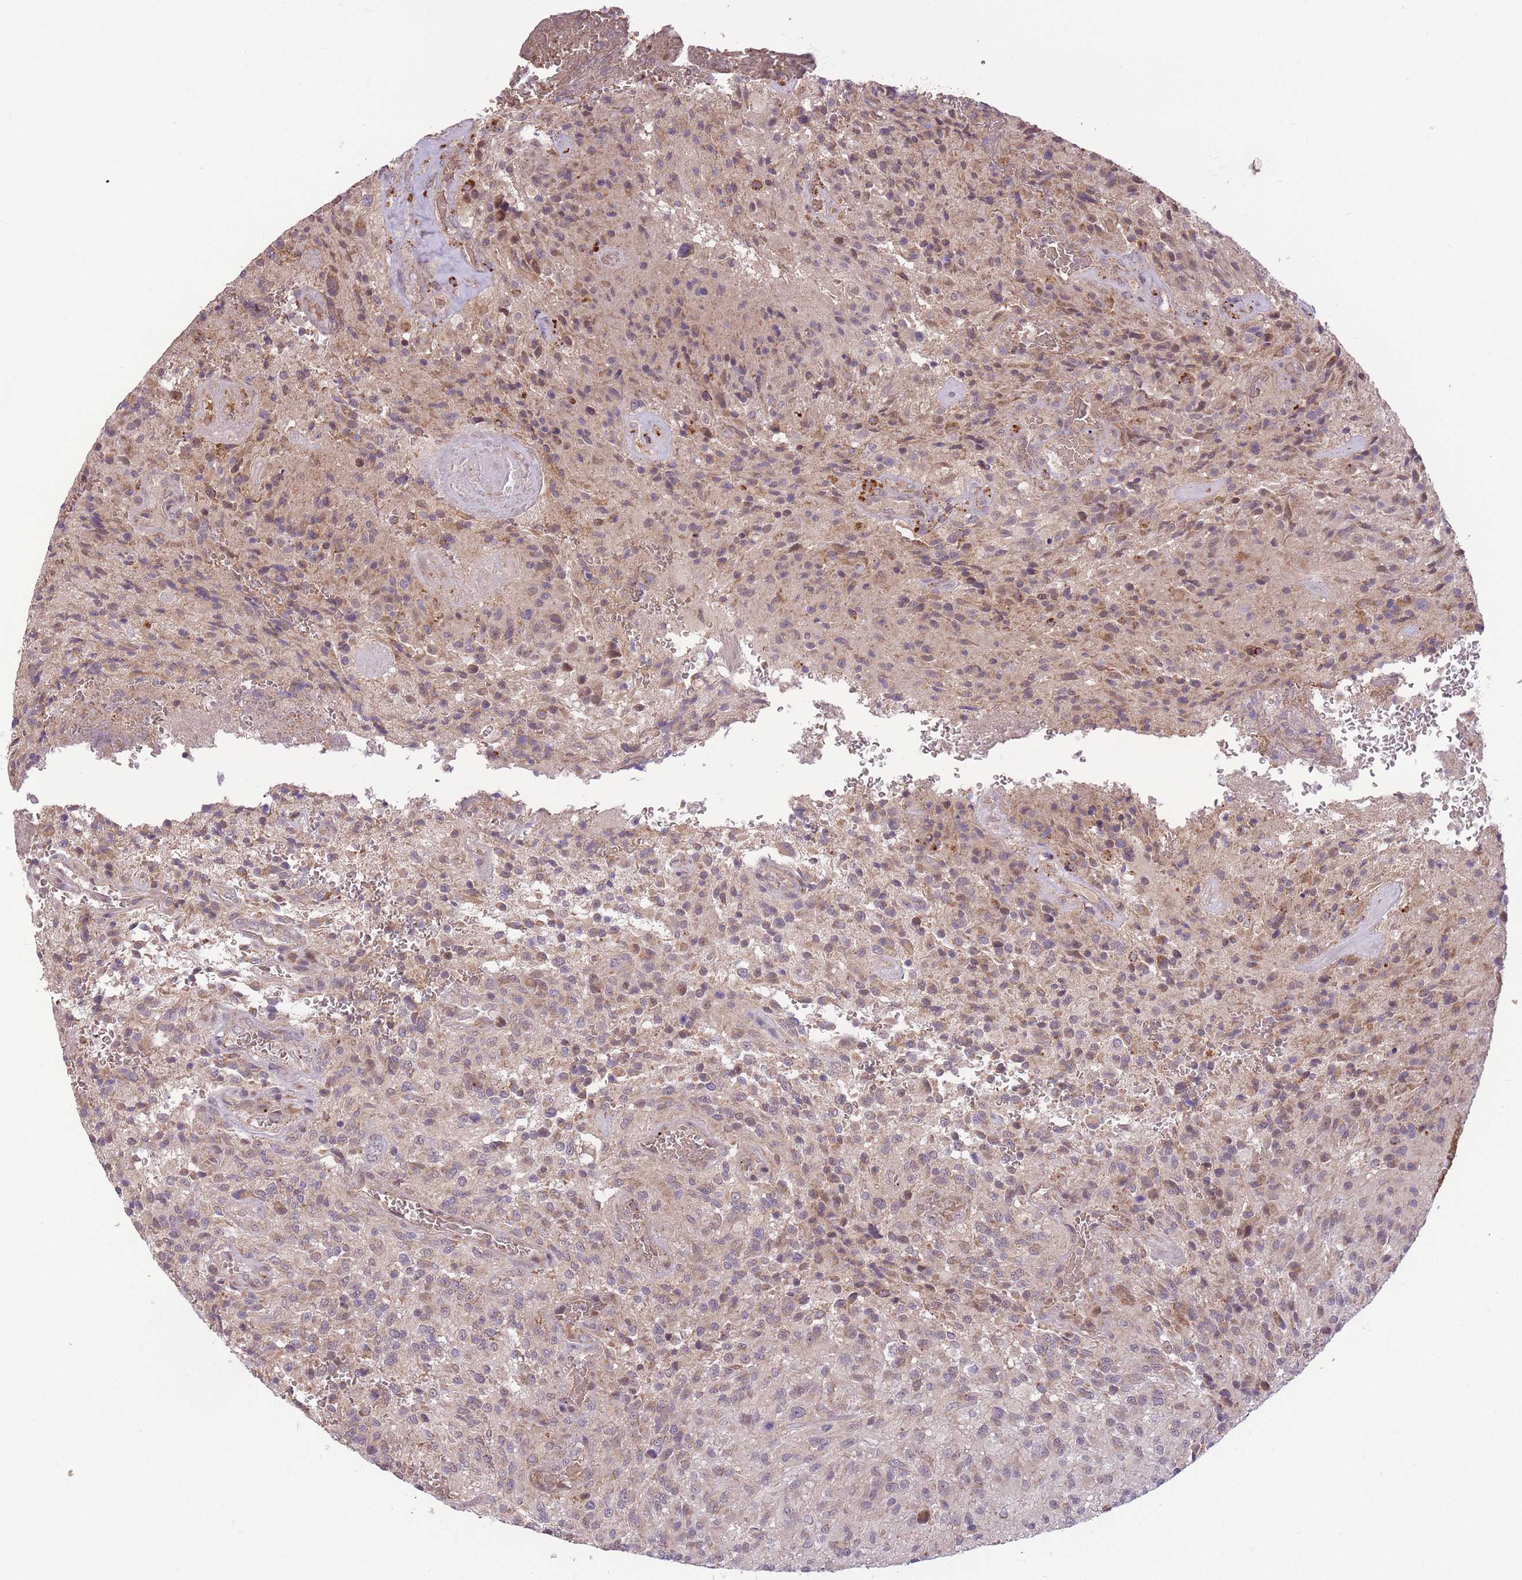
{"staining": {"intensity": "weak", "quantity": ">75%", "location": "cytoplasmic/membranous"}, "tissue": "glioma", "cell_type": "Tumor cells", "image_type": "cancer", "snomed": [{"axis": "morphology", "description": "Normal tissue, NOS"}, {"axis": "morphology", "description": "Glioma, malignant, High grade"}, {"axis": "topography", "description": "Cerebral cortex"}], "caption": "Immunohistochemistry of human malignant high-grade glioma shows low levels of weak cytoplasmic/membranous staining in approximately >75% of tumor cells.", "gene": "POLR3F", "patient": {"sex": "male", "age": 56}}